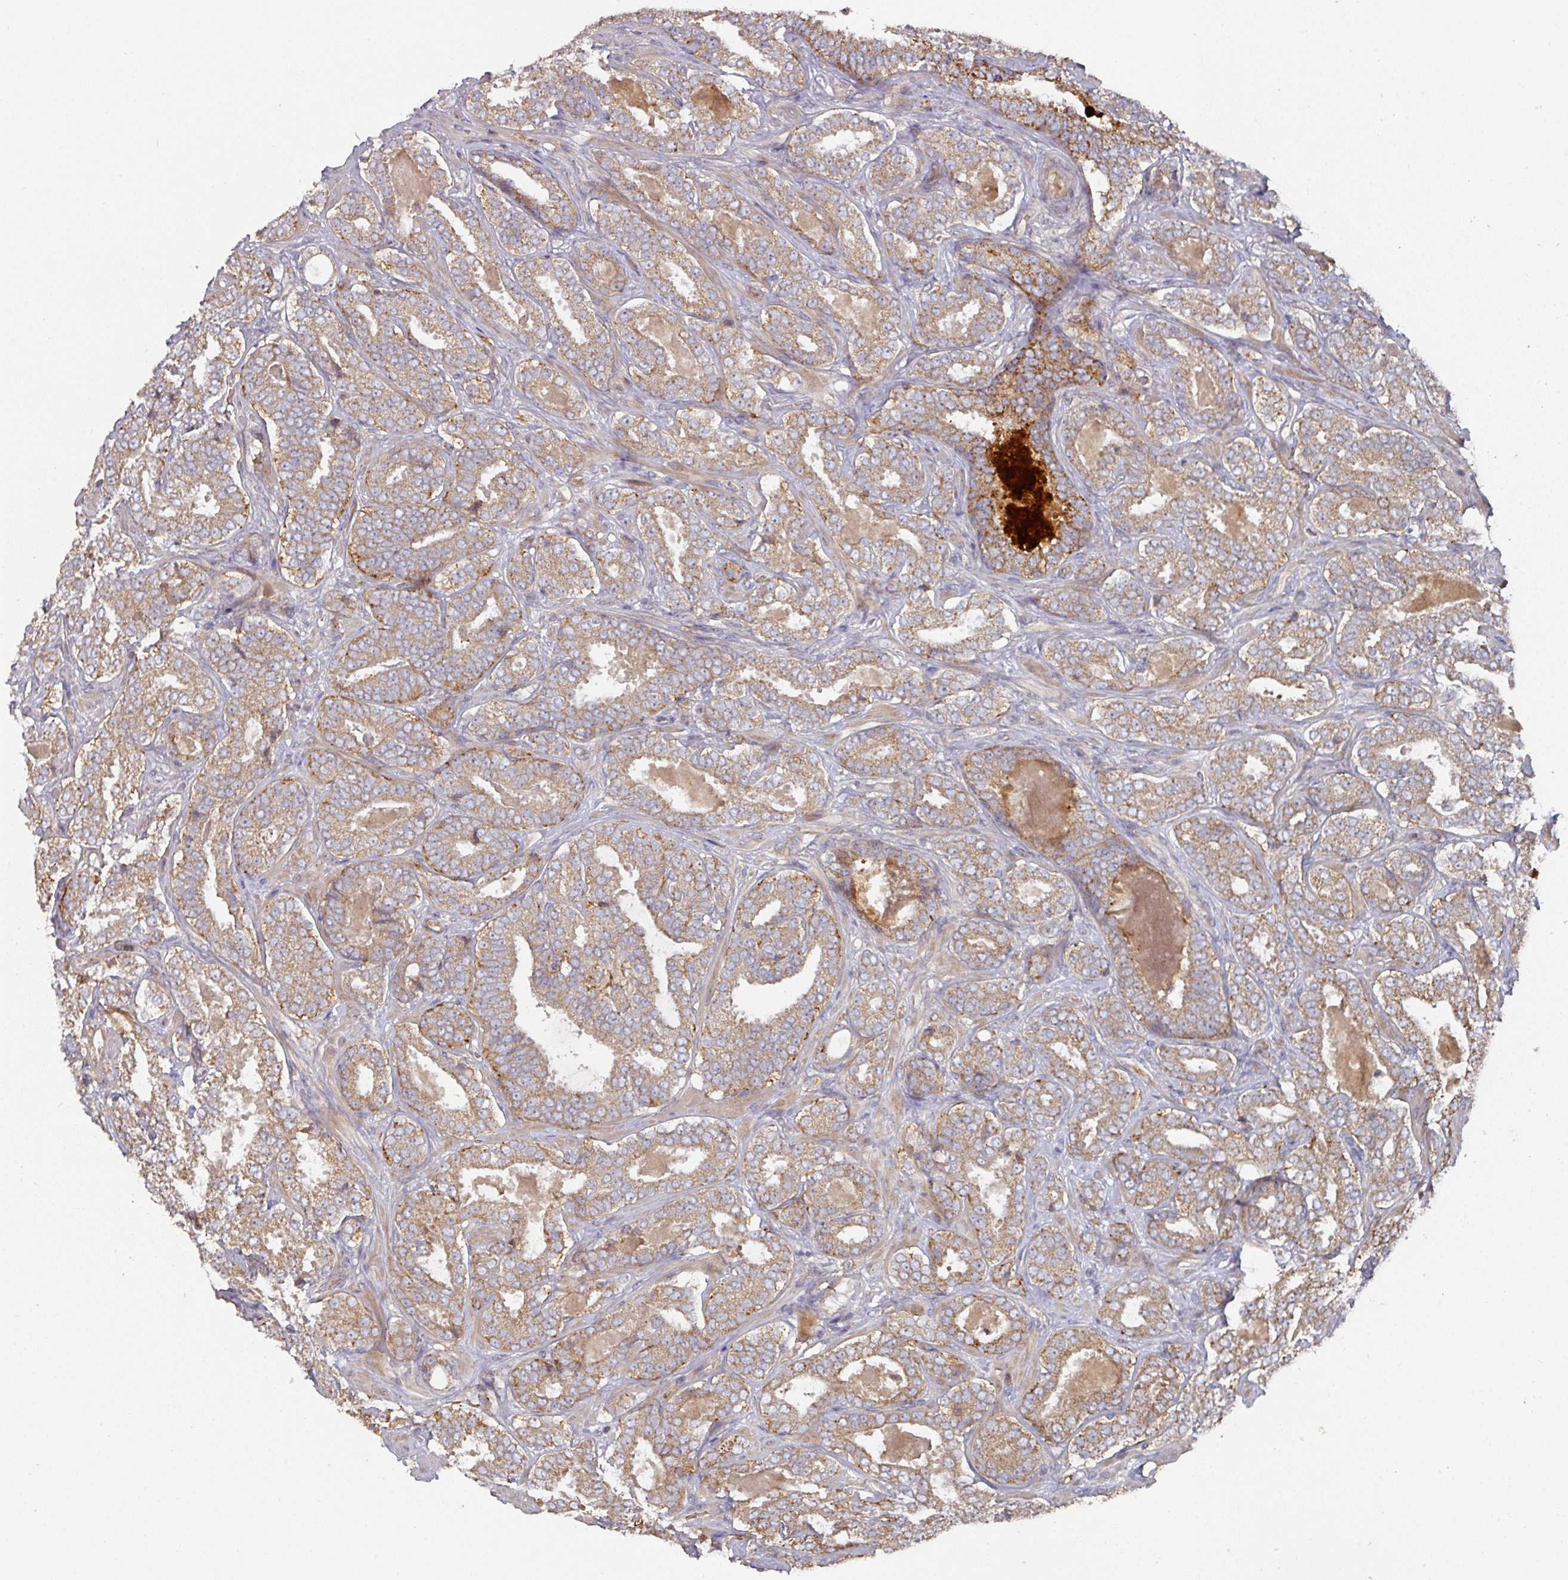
{"staining": {"intensity": "moderate", "quantity": ">75%", "location": "cytoplasmic/membranous"}, "tissue": "prostate cancer", "cell_type": "Tumor cells", "image_type": "cancer", "snomed": [{"axis": "morphology", "description": "Adenocarcinoma, High grade"}, {"axis": "topography", "description": "Prostate"}], "caption": "The micrograph displays immunohistochemical staining of prostate cancer. There is moderate cytoplasmic/membranous expression is appreciated in about >75% of tumor cells.", "gene": "DNAJC7", "patient": {"sex": "male", "age": 65}}